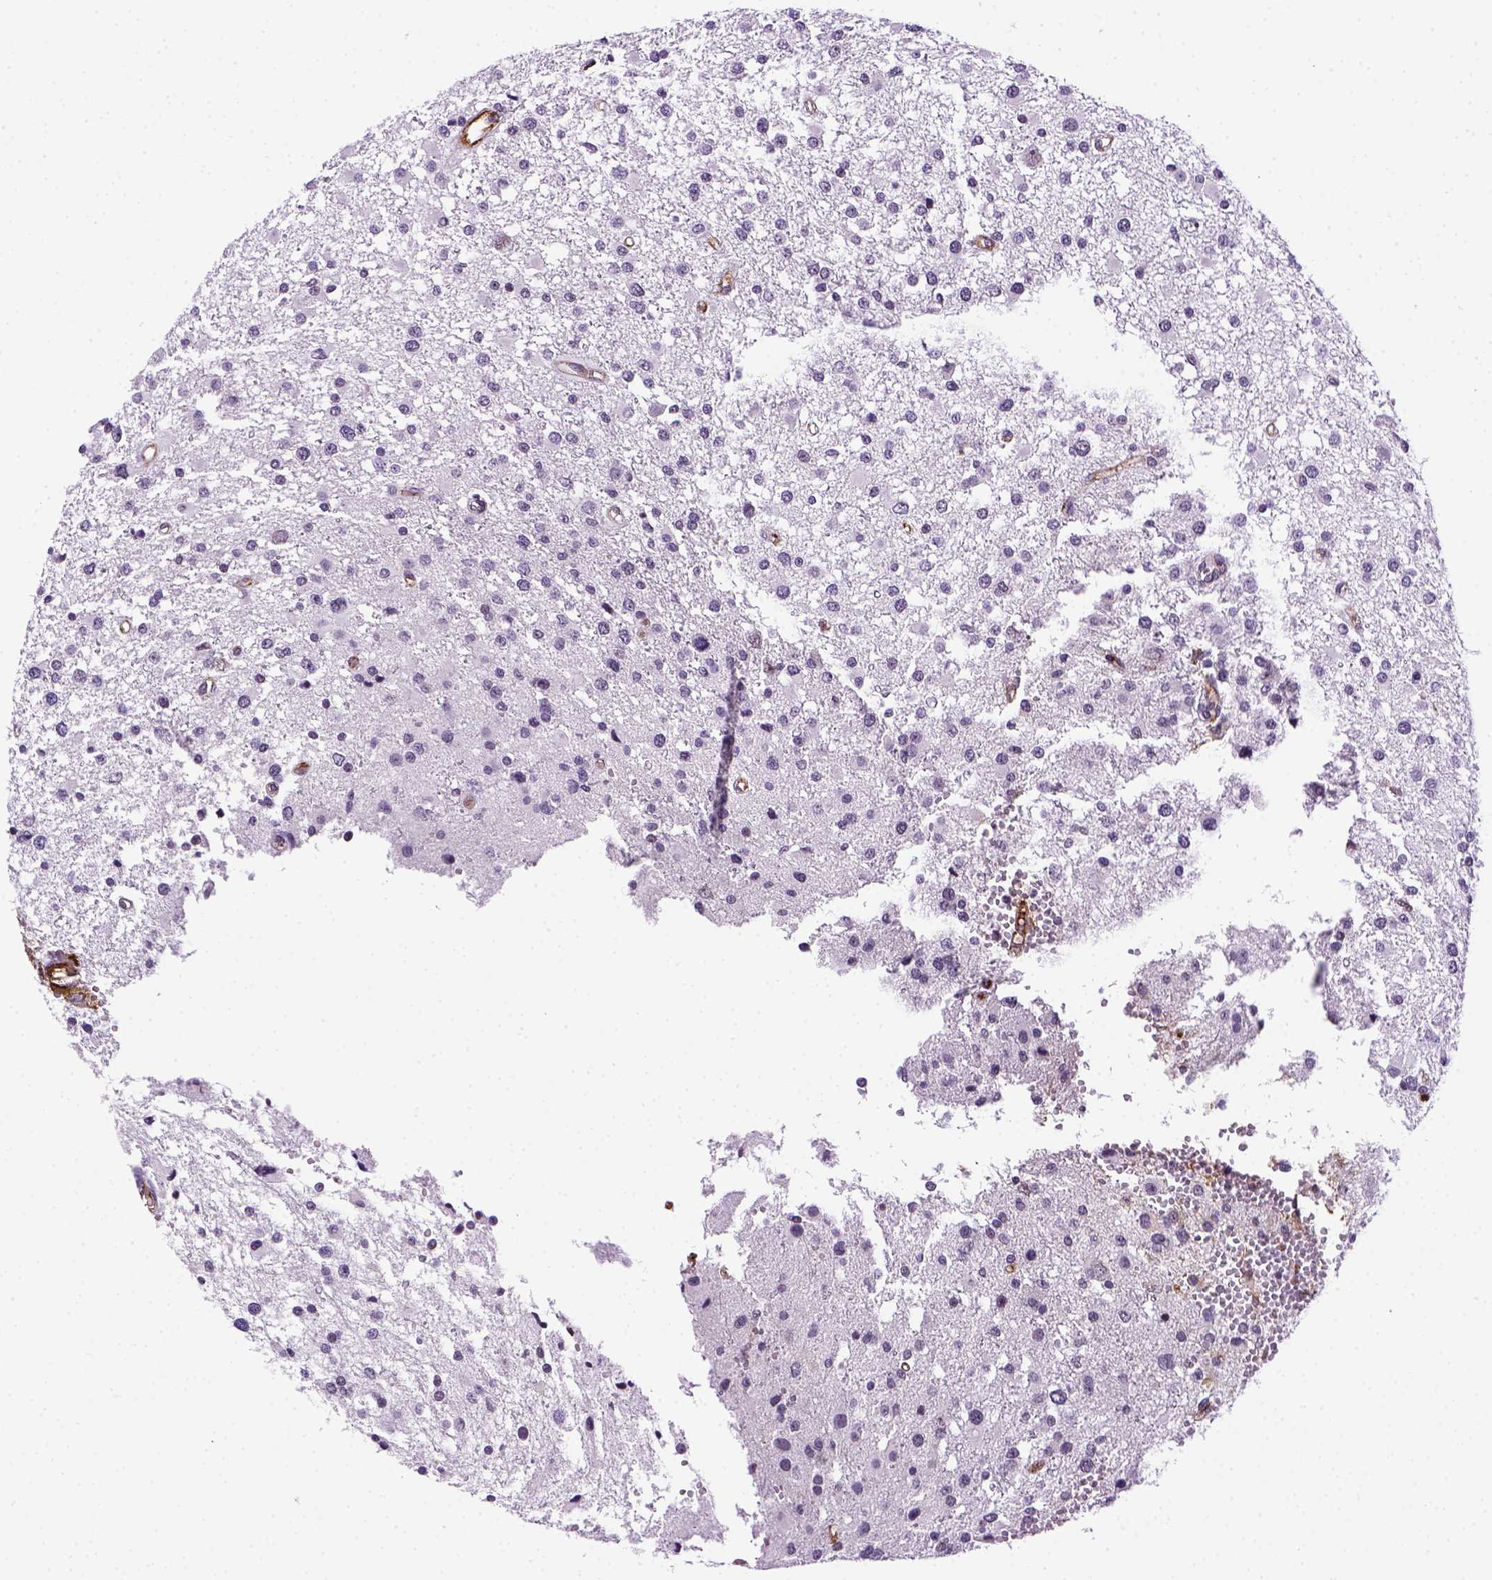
{"staining": {"intensity": "negative", "quantity": "none", "location": "none"}, "tissue": "glioma", "cell_type": "Tumor cells", "image_type": "cancer", "snomed": [{"axis": "morphology", "description": "Glioma, malignant, High grade"}, {"axis": "topography", "description": "Brain"}], "caption": "Malignant glioma (high-grade) was stained to show a protein in brown. There is no significant positivity in tumor cells.", "gene": "VWF", "patient": {"sex": "male", "age": 54}}